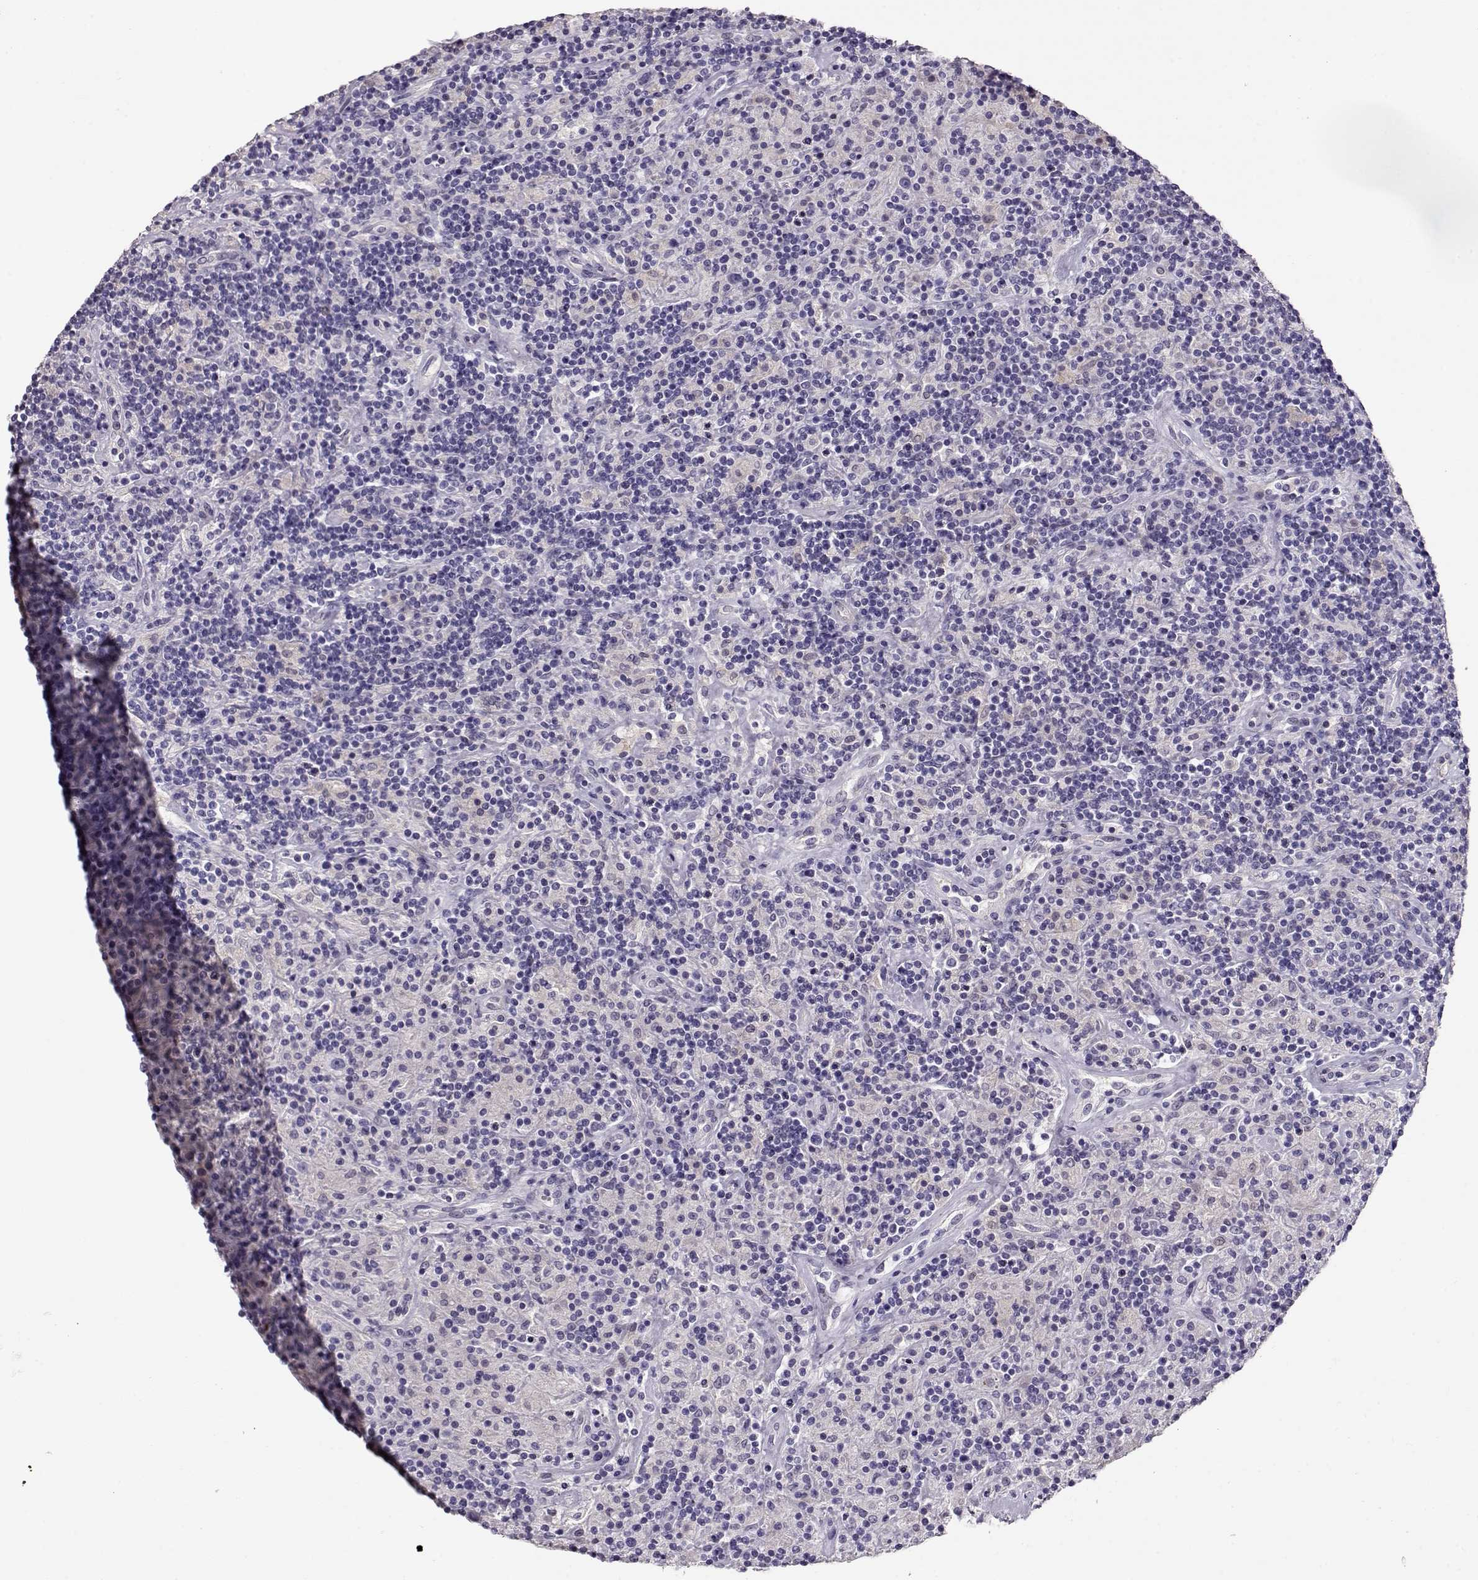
{"staining": {"intensity": "negative", "quantity": "none", "location": "none"}, "tissue": "lymphoma", "cell_type": "Tumor cells", "image_type": "cancer", "snomed": [{"axis": "morphology", "description": "Hodgkin's disease, NOS"}, {"axis": "topography", "description": "Lymph node"}], "caption": "Lymphoma was stained to show a protein in brown. There is no significant staining in tumor cells.", "gene": "CCR8", "patient": {"sex": "male", "age": 70}}